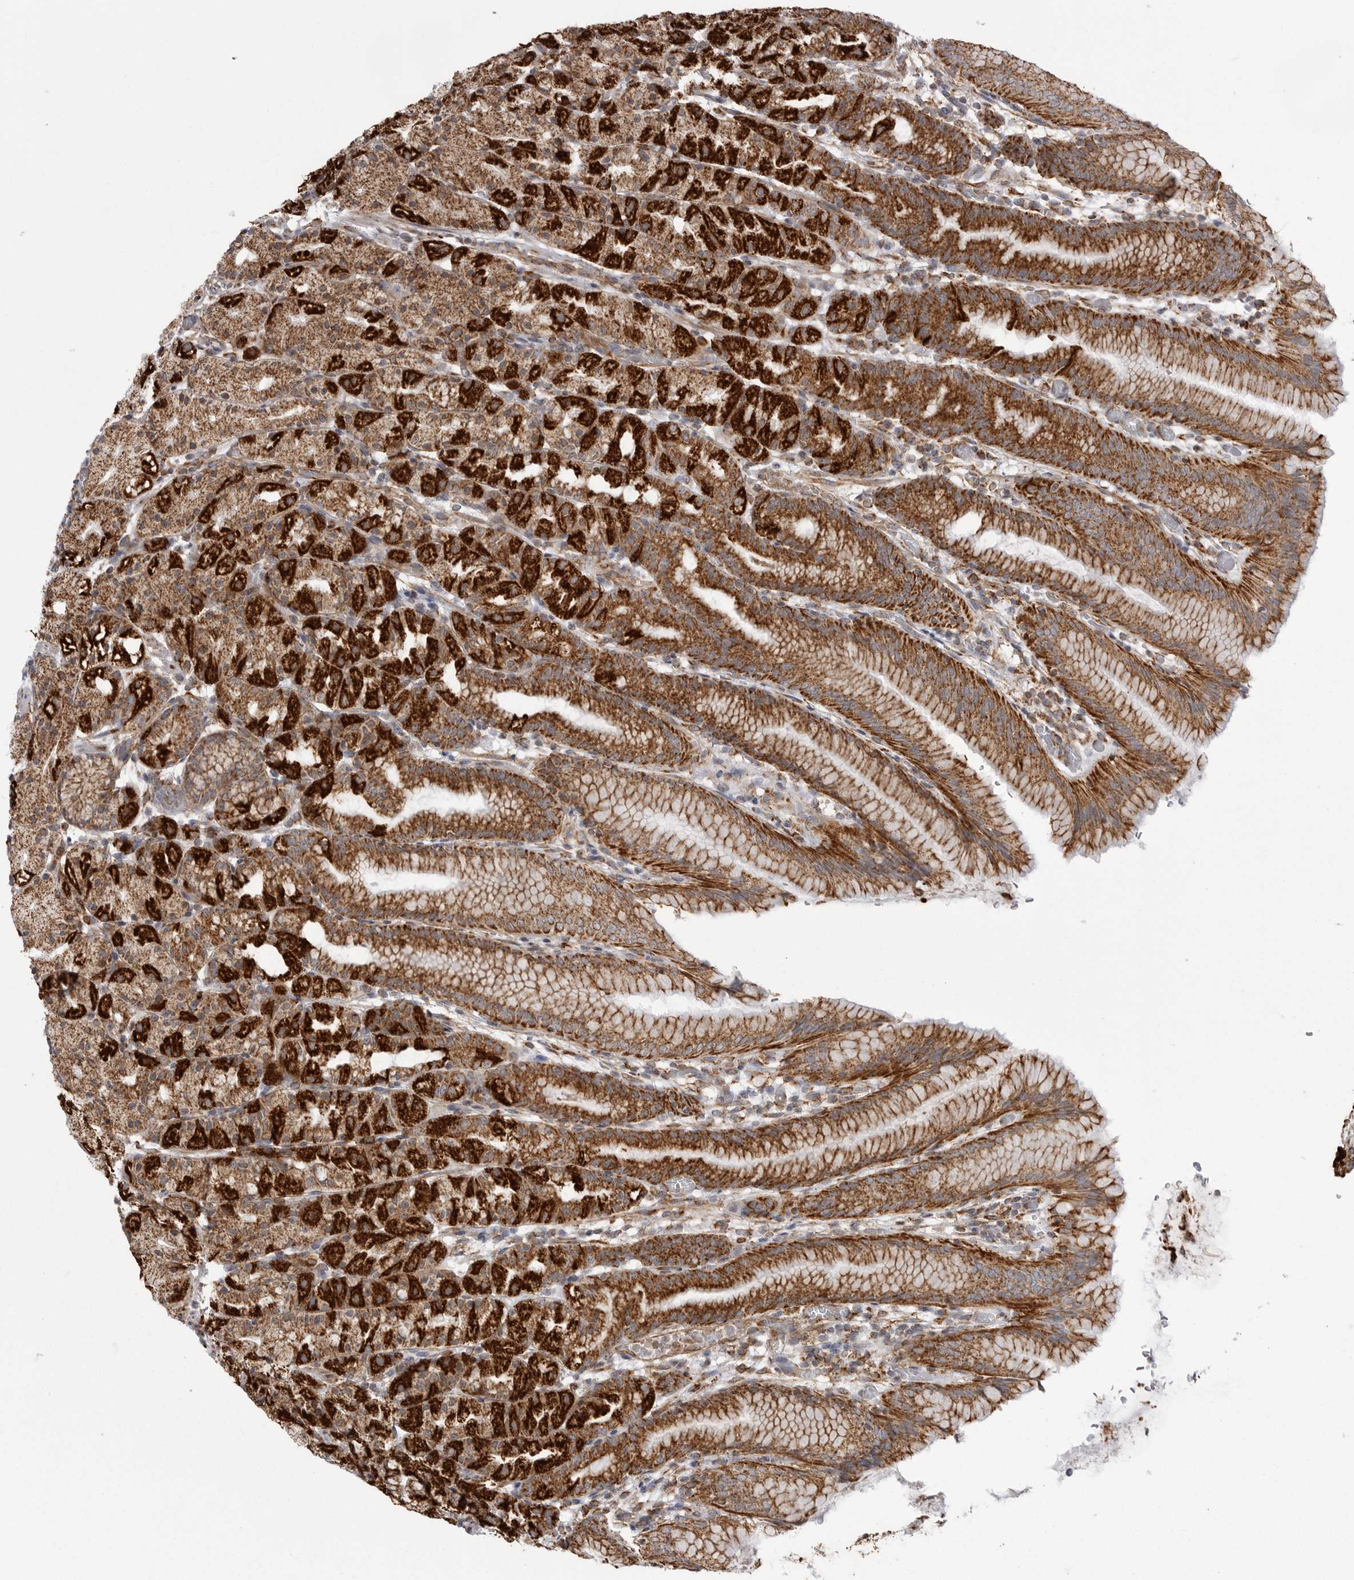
{"staining": {"intensity": "strong", "quantity": ">75%", "location": "cytoplasmic/membranous"}, "tissue": "stomach", "cell_type": "Glandular cells", "image_type": "normal", "snomed": [{"axis": "morphology", "description": "Normal tissue, NOS"}, {"axis": "topography", "description": "Stomach, upper"}], "caption": "Immunohistochemical staining of benign stomach exhibits strong cytoplasmic/membranous protein positivity in about >75% of glandular cells.", "gene": "FH", "patient": {"sex": "male", "age": 48}}